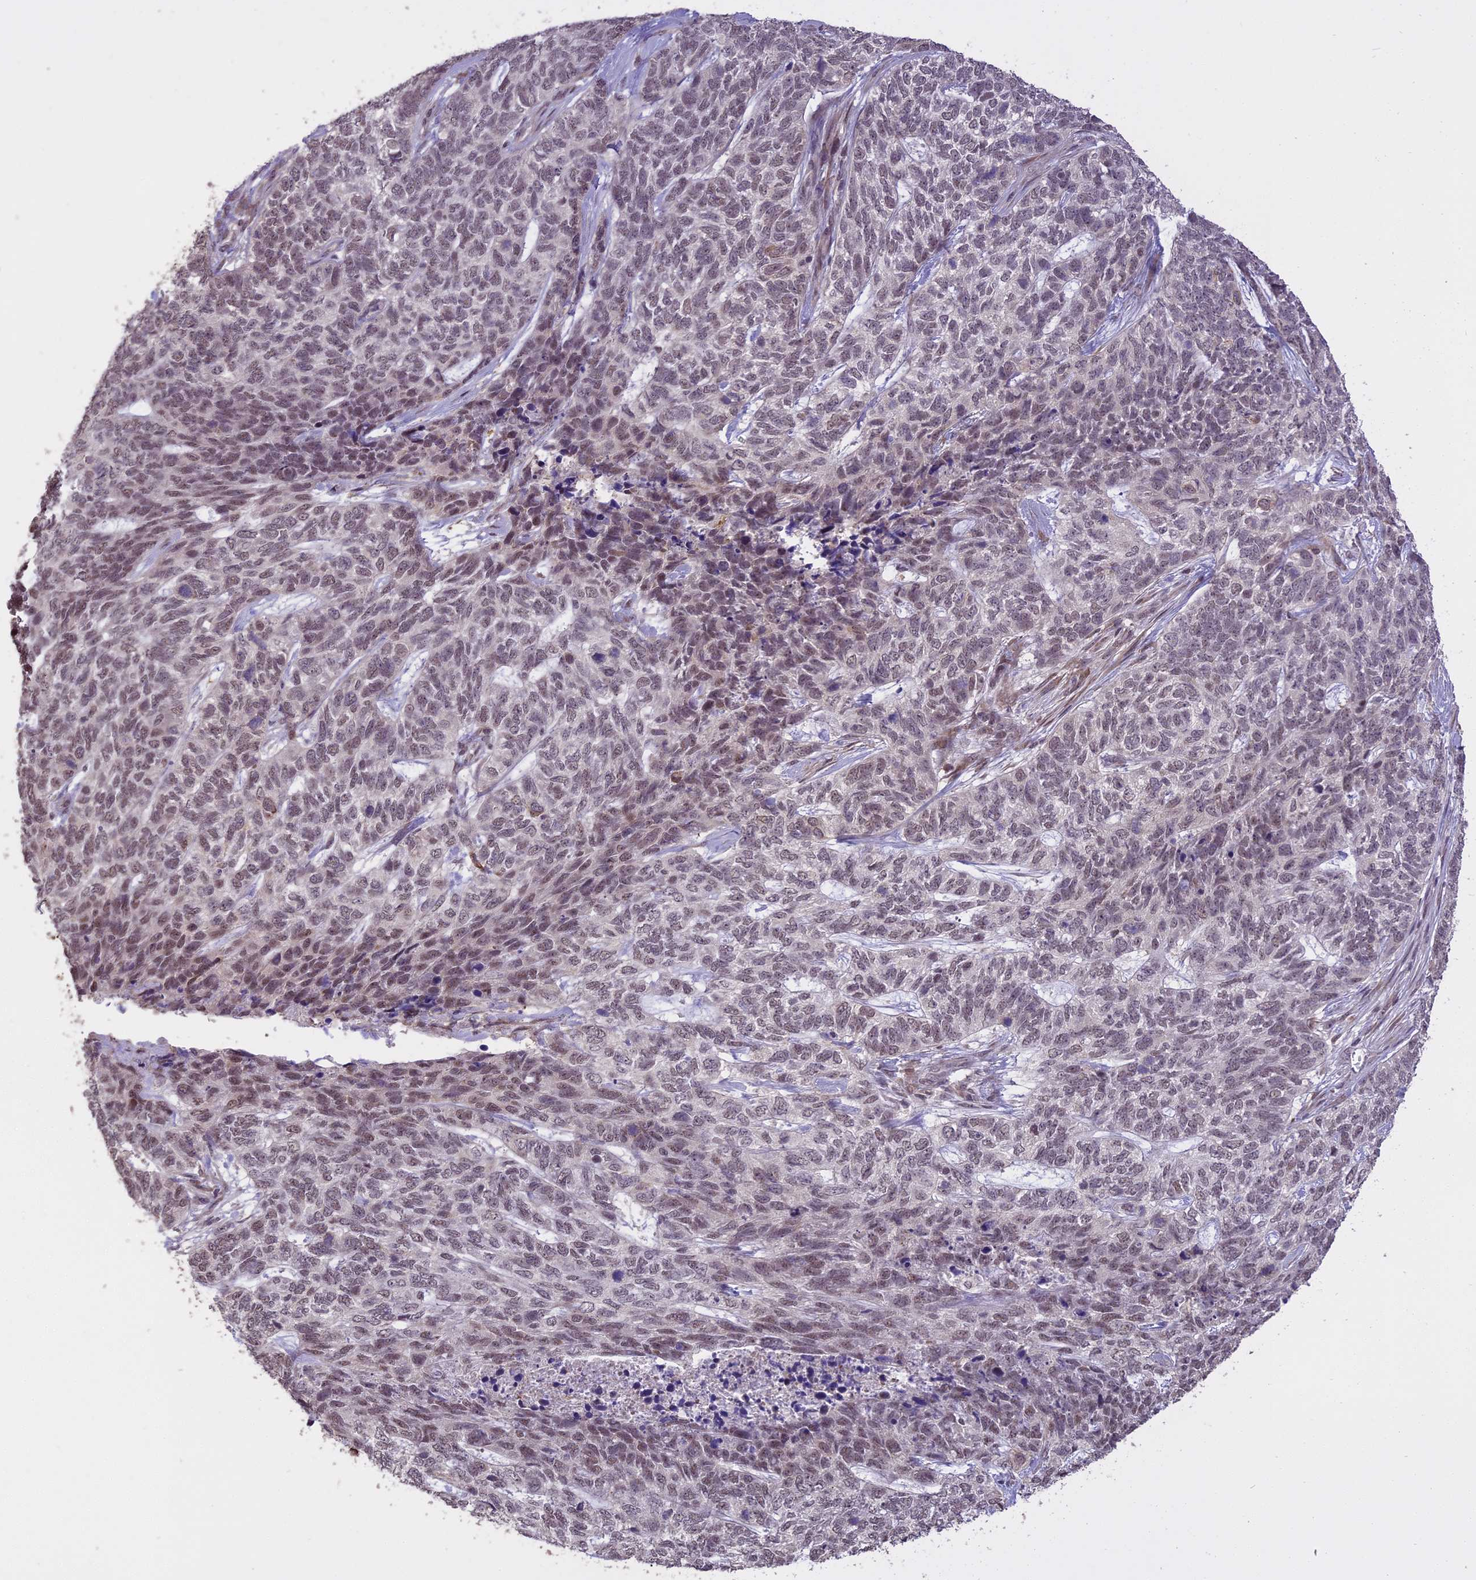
{"staining": {"intensity": "weak", "quantity": "25%-75%", "location": "nuclear"}, "tissue": "skin cancer", "cell_type": "Tumor cells", "image_type": "cancer", "snomed": [{"axis": "morphology", "description": "Basal cell carcinoma"}, {"axis": "topography", "description": "Skin"}], "caption": "A histopathology image showing weak nuclear staining in about 25%-75% of tumor cells in skin cancer (basal cell carcinoma), as visualized by brown immunohistochemical staining.", "gene": "TIGD7", "patient": {"sex": "female", "age": 65}}